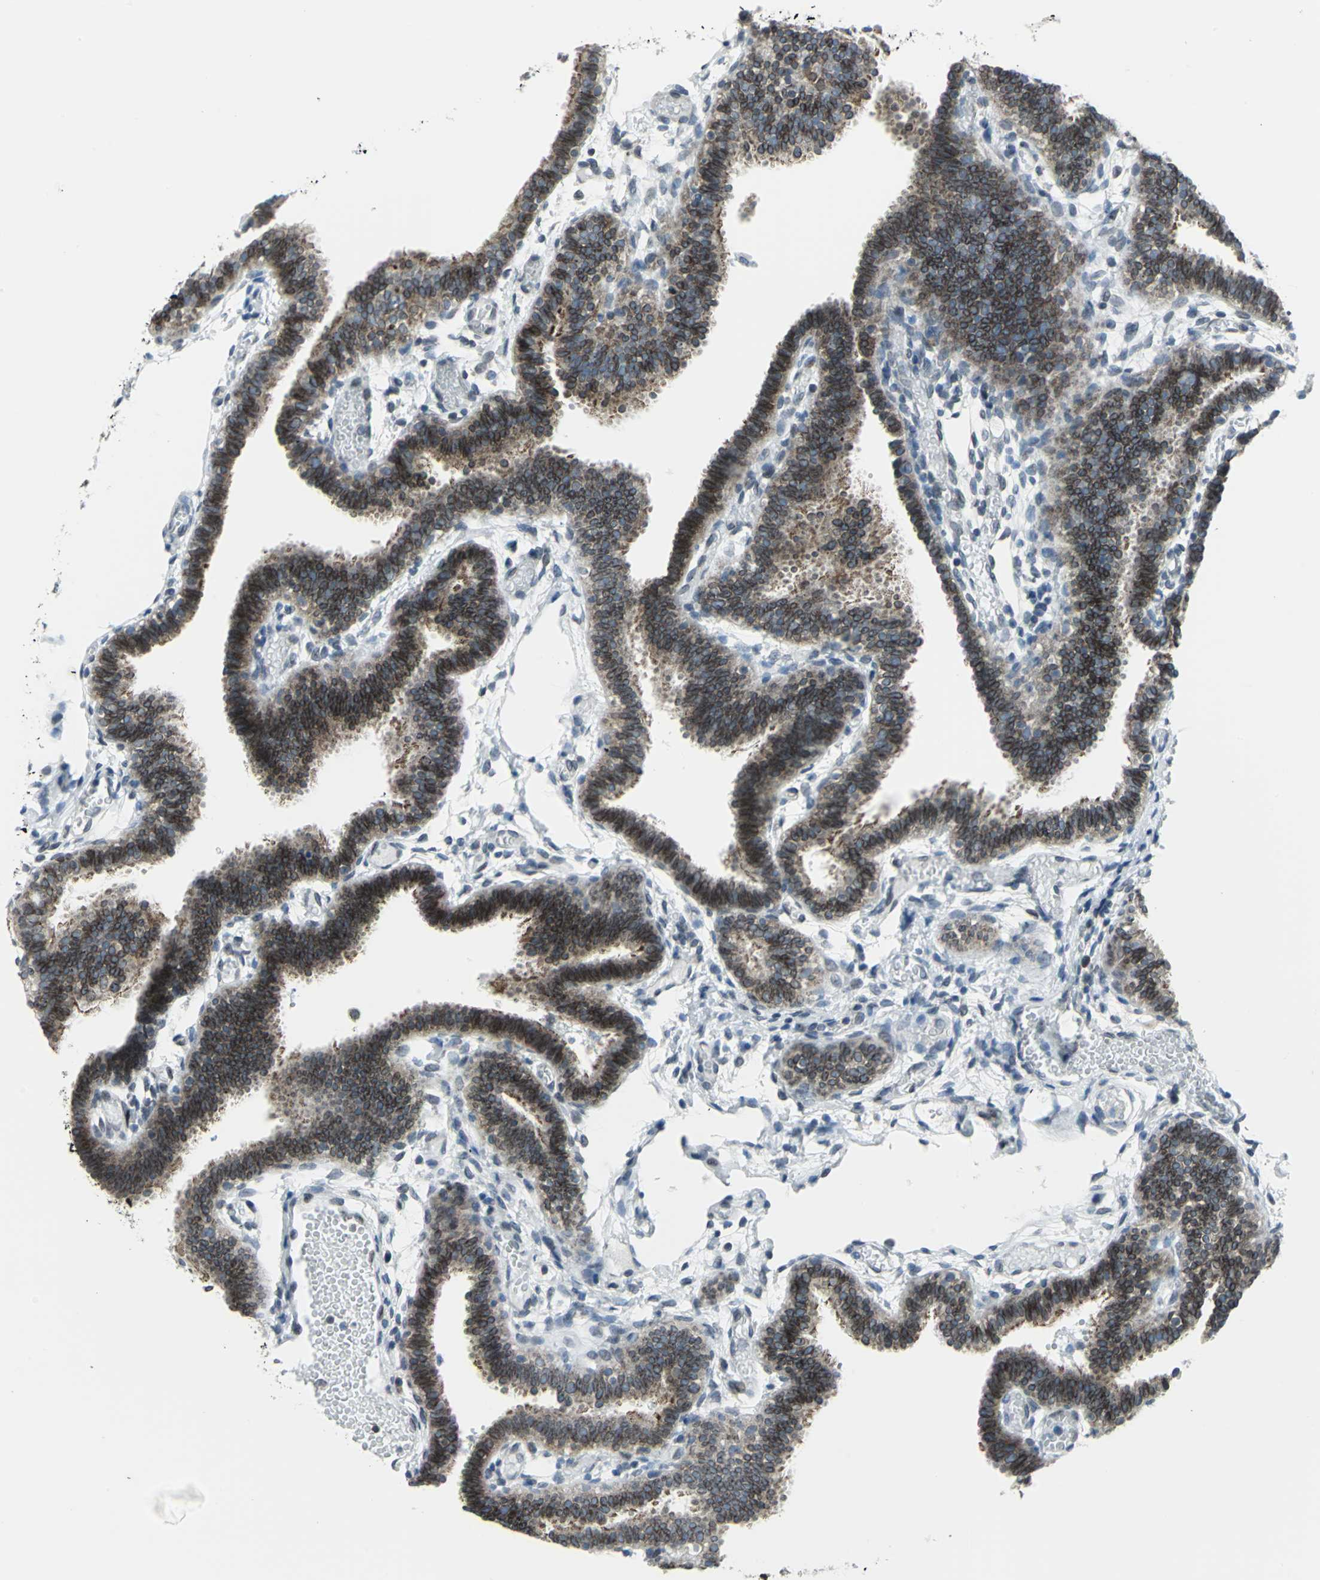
{"staining": {"intensity": "strong", "quantity": ">75%", "location": "cytoplasmic/membranous,nuclear"}, "tissue": "fallopian tube", "cell_type": "Glandular cells", "image_type": "normal", "snomed": [{"axis": "morphology", "description": "Normal tissue, NOS"}, {"axis": "topography", "description": "Fallopian tube"}], "caption": "This histopathology image displays immunohistochemistry staining of unremarkable human fallopian tube, with high strong cytoplasmic/membranous,nuclear positivity in about >75% of glandular cells.", "gene": "SNUPN", "patient": {"sex": "female", "age": 29}}